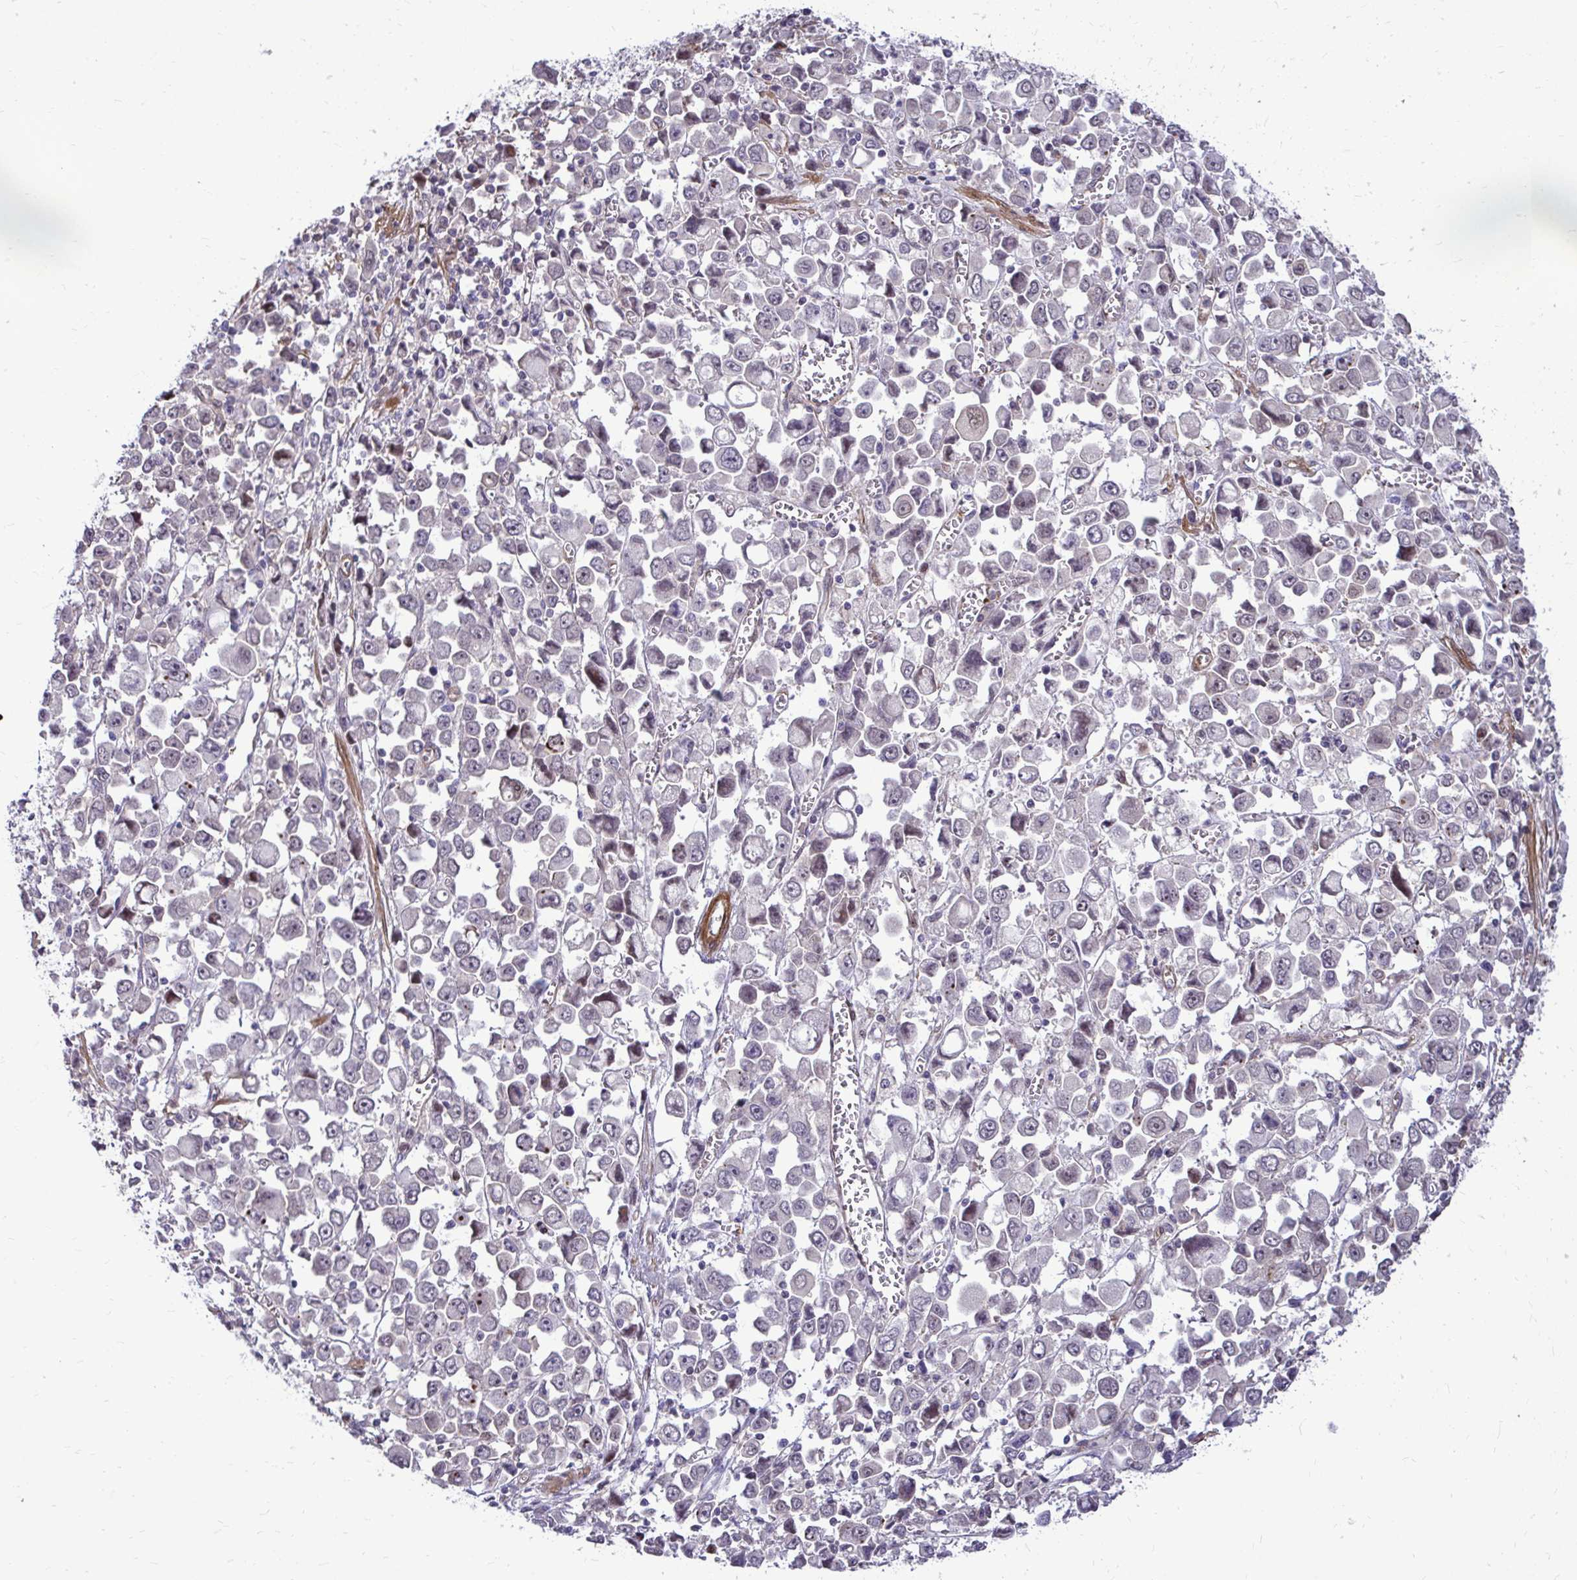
{"staining": {"intensity": "negative", "quantity": "none", "location": "none"}, "tissue": "stomach cancer", "cell_type": "Tumor cells", "image_type": "cancer", "snomed": [{"axis": "morphology", "description": "Adenocarcinoma, NOS"}, {"axis": "topography", "description": "Stomach, upper"}], "caption": "The histopathology image demonstrates no significant staining in tumor cells of stomach cancer.", "gene": "TRIP6", "patient": {"sex": "male", "age": 70}}